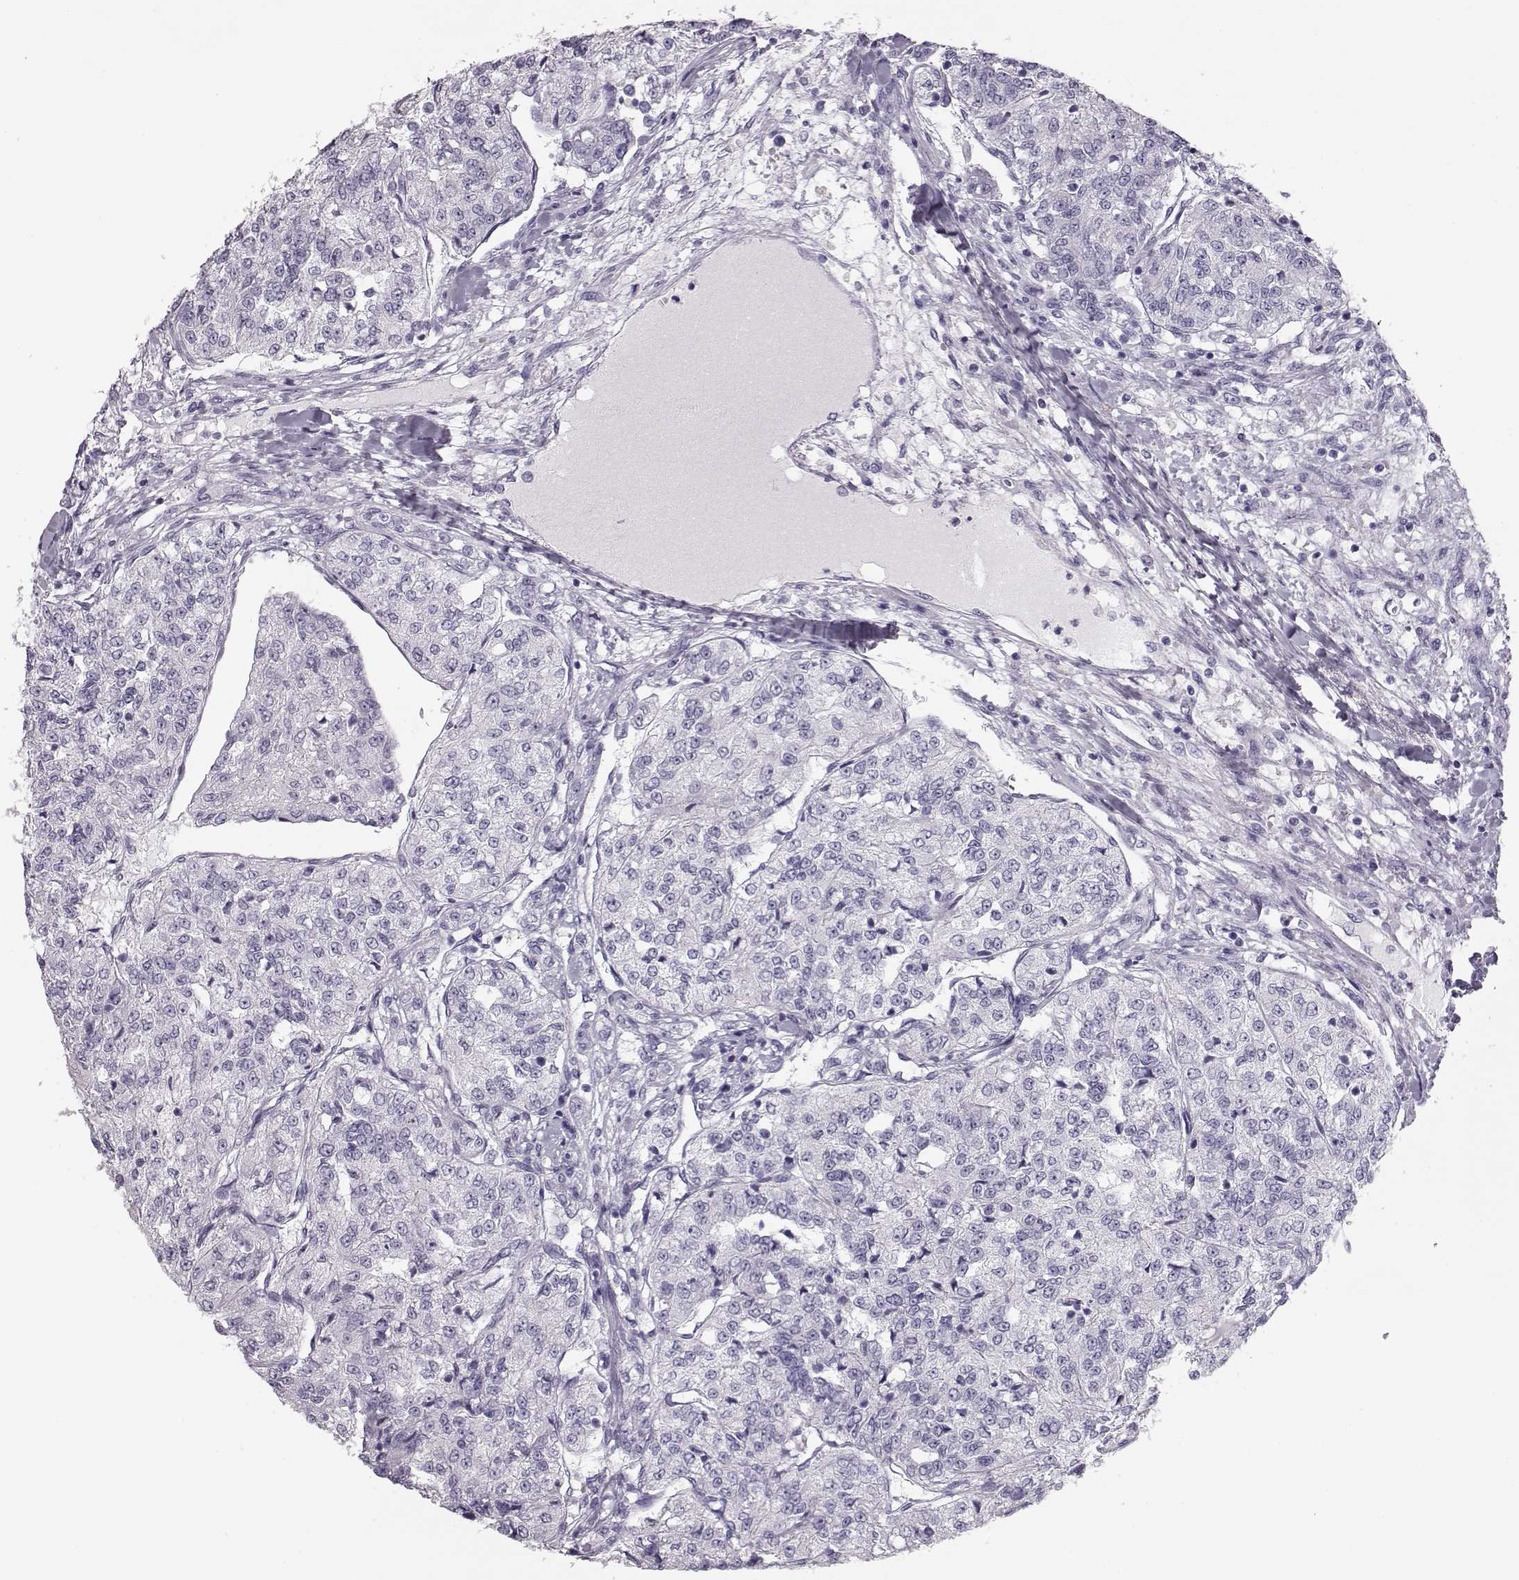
{"staining": {"intensity": "negative", "quantity": "none", "location": "none"}, "tissue": "renal cancer", "cell_type": "Tumor cells", "image_type": "cancer", "snomed": [{"axis": "morphology", "description": "Adenocarcinoma, NOS"}, {"axis": "topography", "description": "Kidney"}], "caption": "Tumor cells show no significant staining in renal adenocarcinoma.", "gene": "BFSP2", "patient": {"sex": "female", "age": 63}}